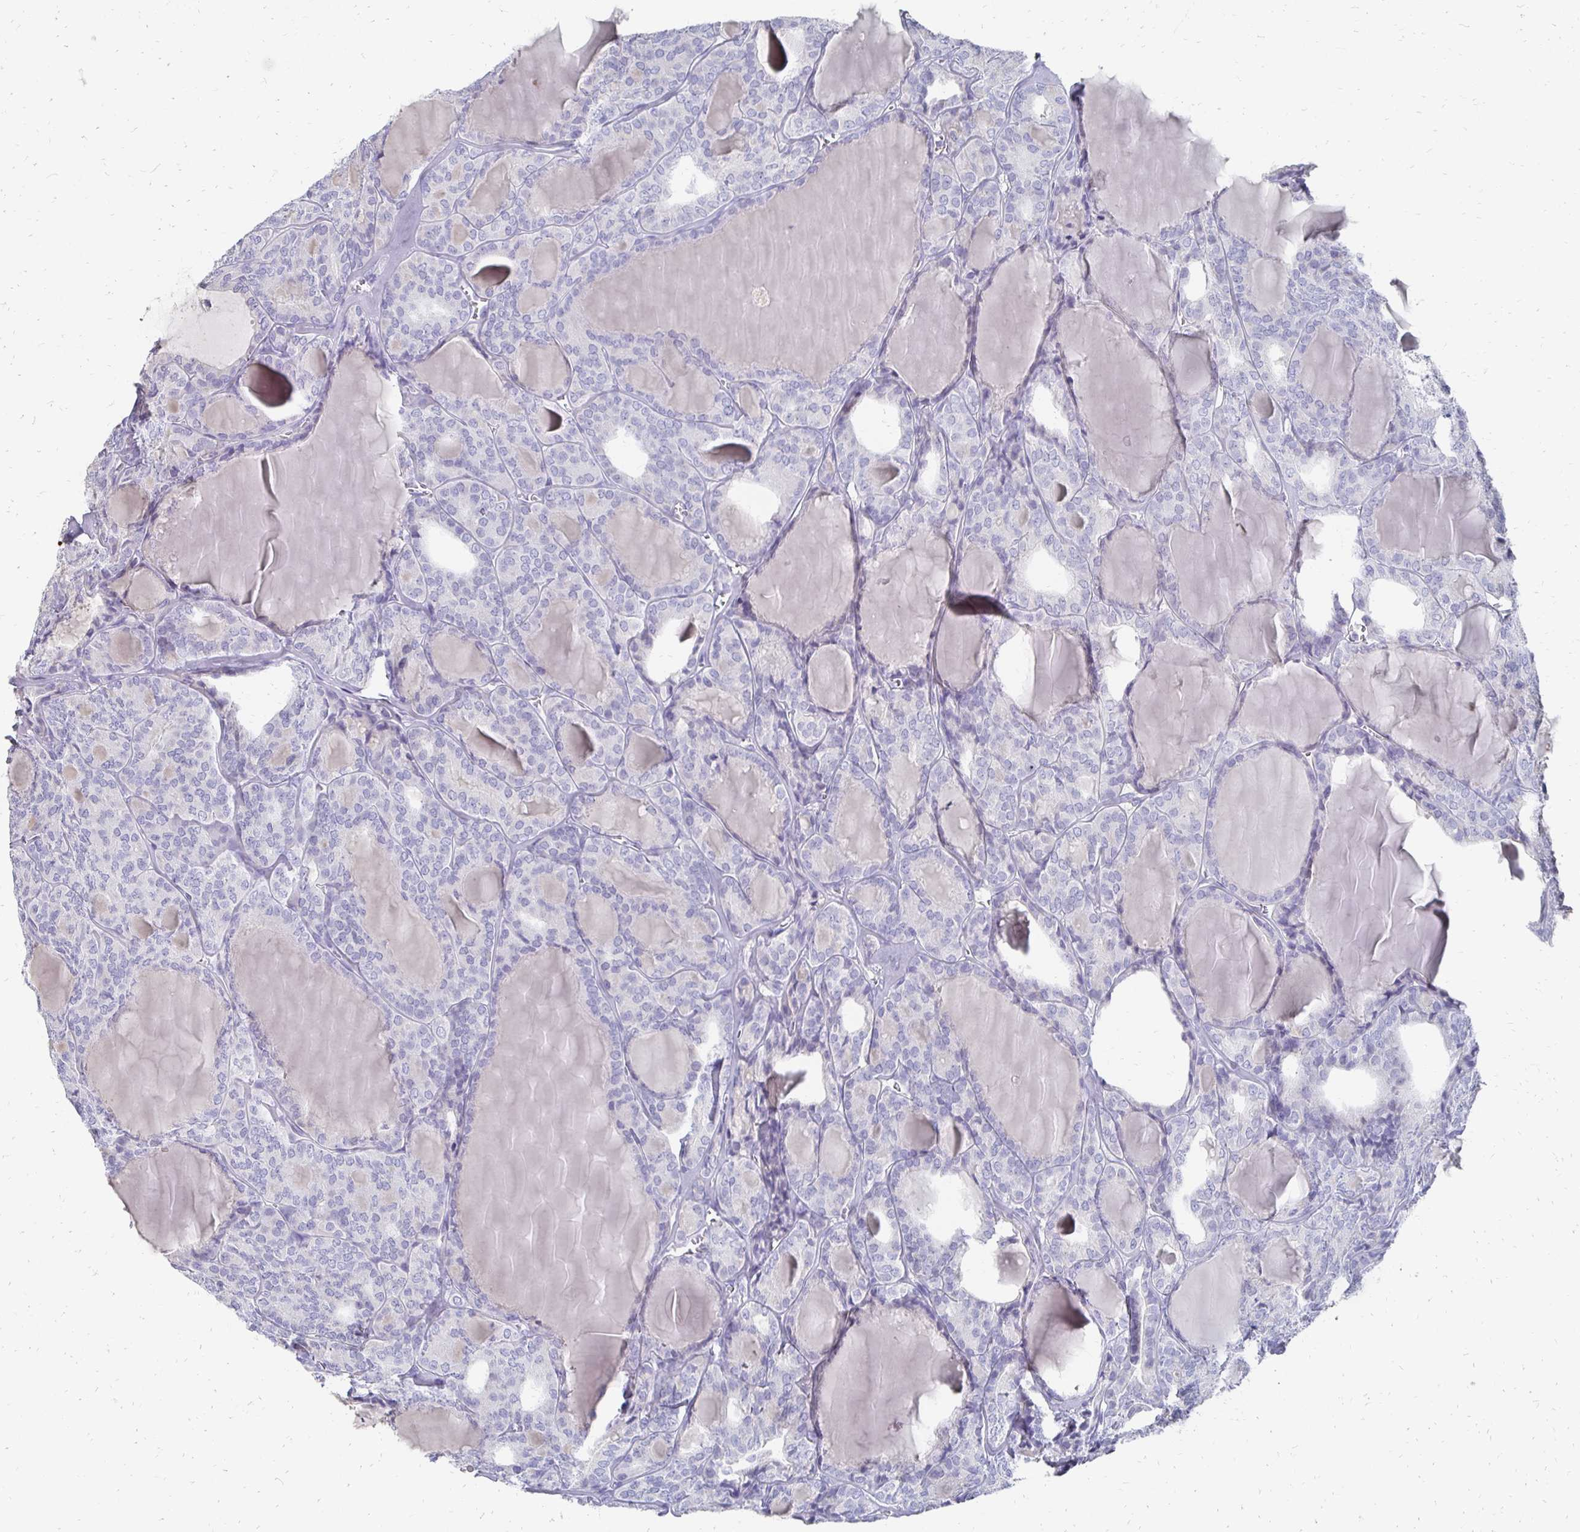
{"staining": {"intensity": "negative", "quantity": "none", "location": "none"}, "tissue": "thyroid cancer", "cell_type": "Tumor cells", "image_type": "cancer", "snomed": [{"axis": "morphology", "description": "Follicular adenoma carcinoma, NOS"}, {"axis": "topography", "description": "Thyroid gland"}], "caption": "High magnification brightfield microscopy of follicular adenoma carcinoma (thyroid) stained with DAB (3,3'-diaminobenzidine) (brown) and counterstained with hematoxylin (blue): tumor cells show no significant positivity. The staining is performed using DAB brown chromogen with nuclei counter-stained in using hematoxylin.", "gene": "SYCP3", "patient": {"sex": "male", "age": 74}}